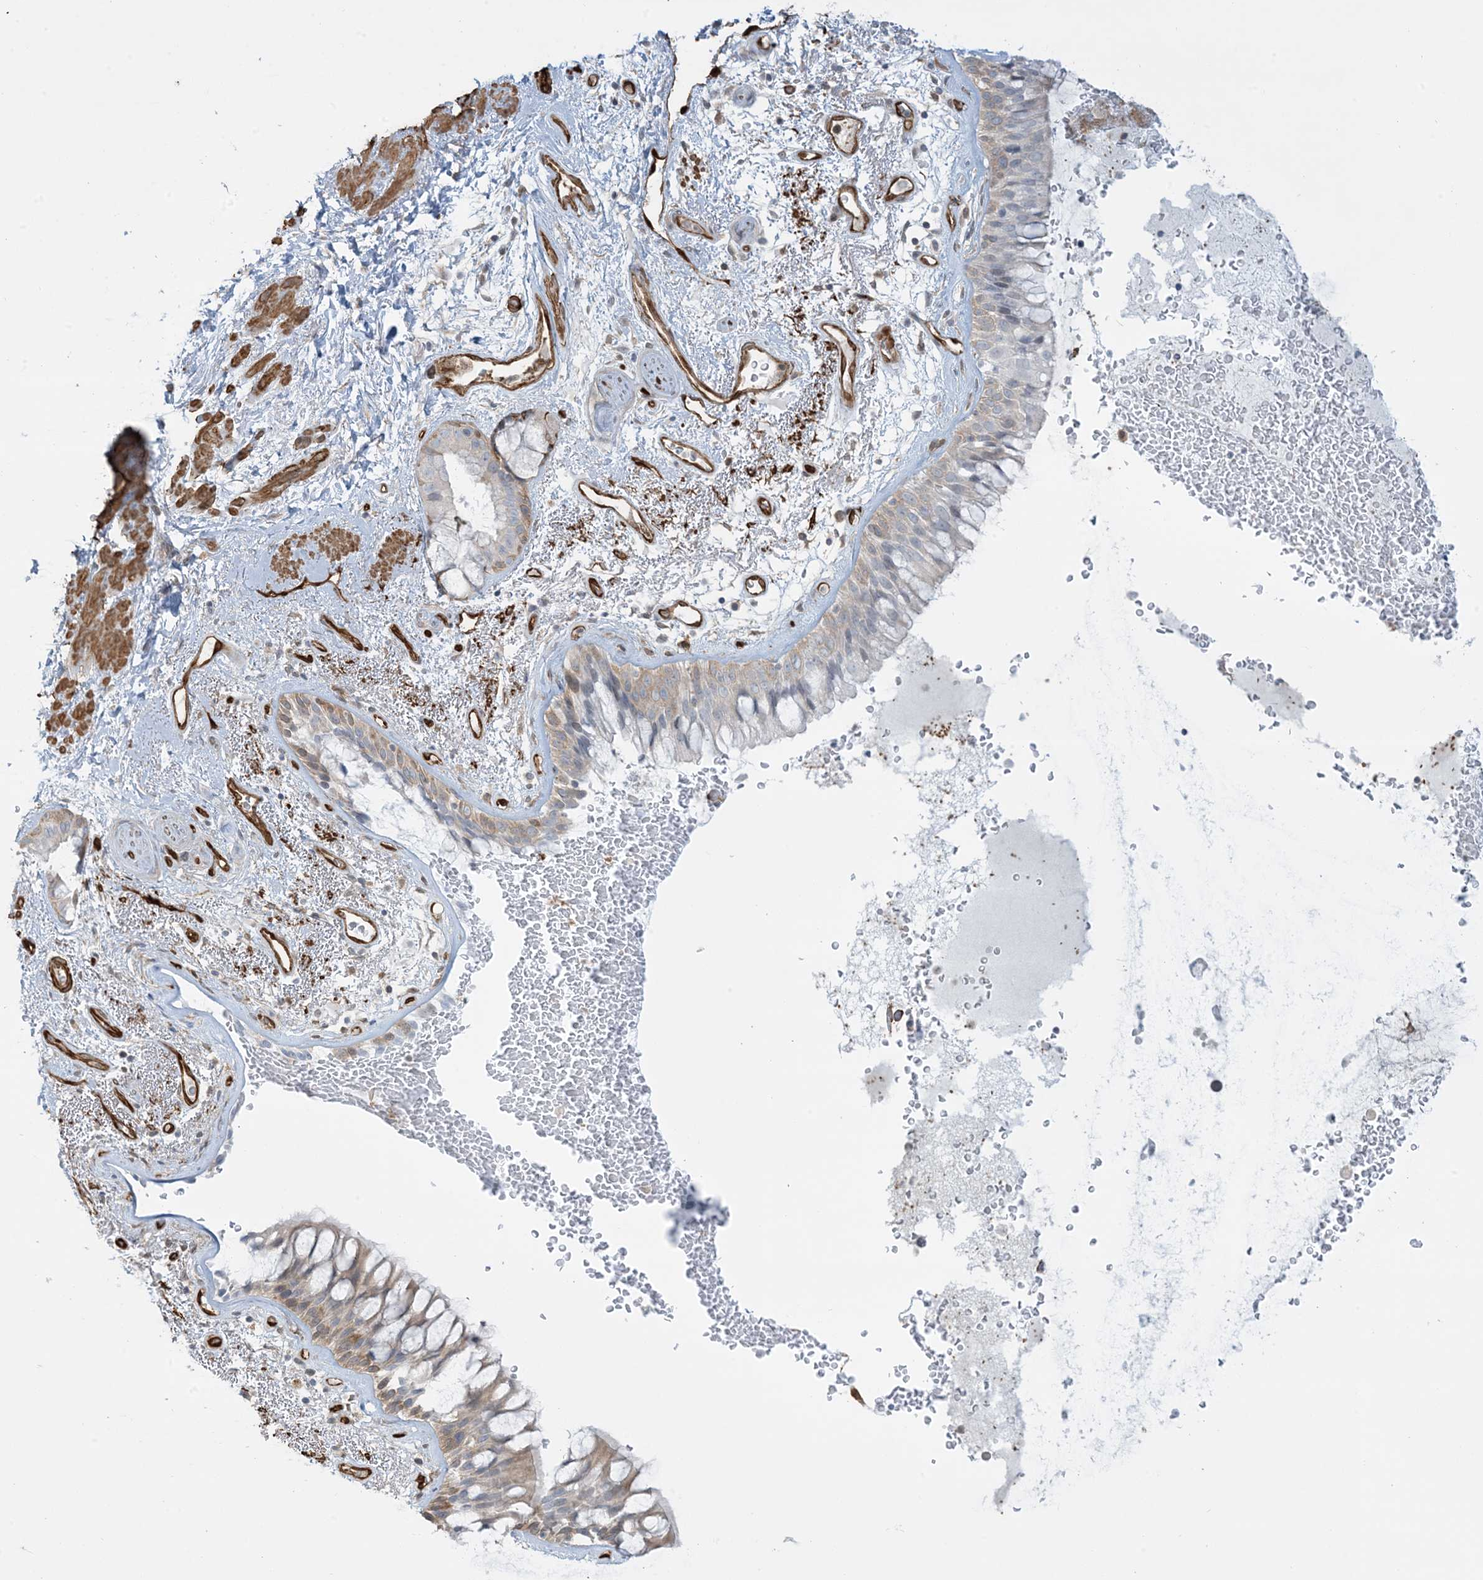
{"staining": {"intensity": "weak", "quantity": "<25%", "location": "cytoplasmic/membranous"}, "tissue": "bronchus", "cell_type": "Respiratory epithelial cells", "image_type": "normal", "snomed": [{"axis": "morphology", "description": "Normal tissue, NOS"}, {"axis": "morphology", "description": "Squamous cell carcinoma, NOS"}, {"axis": "topography", "description": "Lymph node"}, {"axis": "topography", "description": "Bronchus"}, {"axis": "topography", "description": "Lung"}], "caption": "Respiratory epithelial cells show no significant protein staining in benign bronchus.", "gene": "PPM1F", "patient": {"sex": "male", "age": 66}}